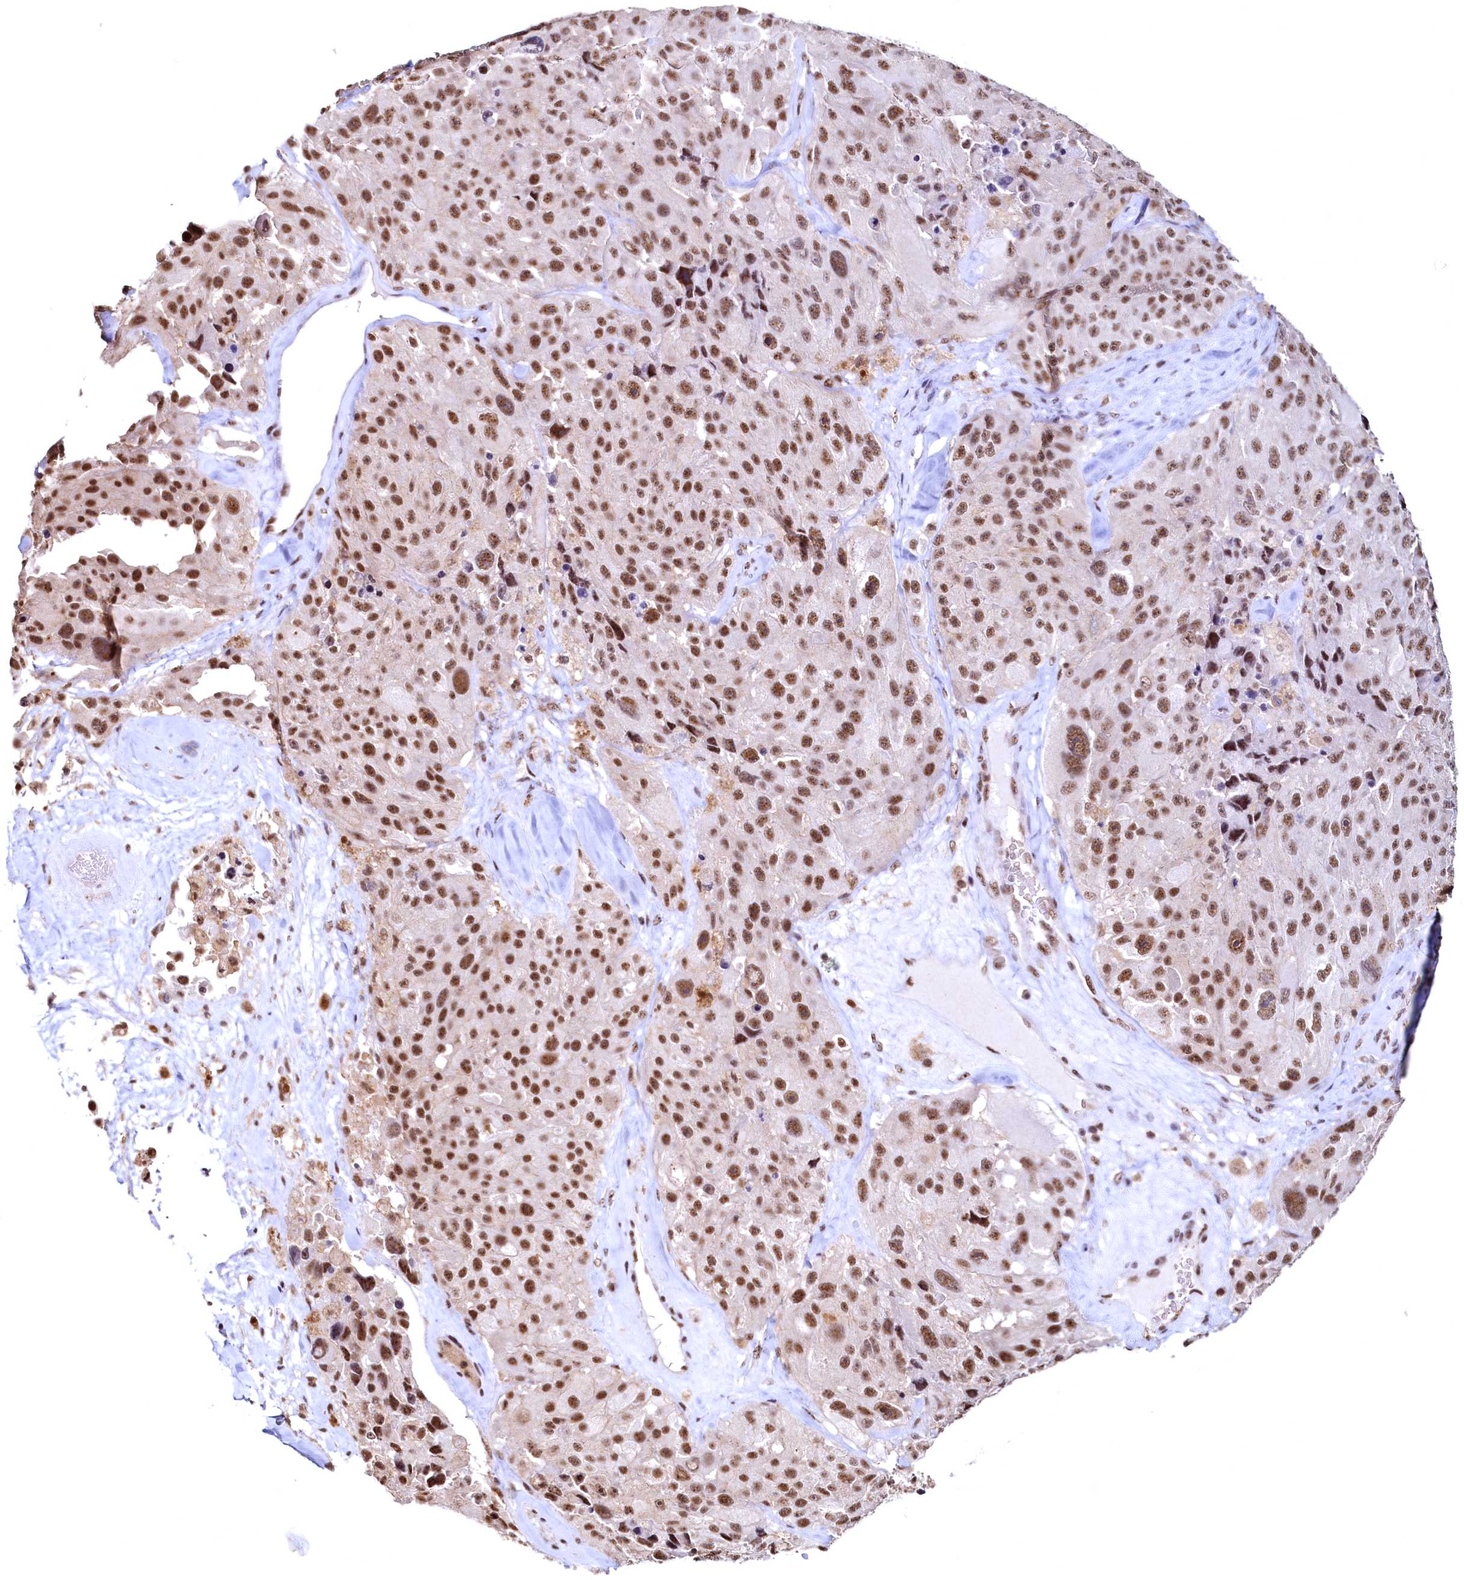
{"staining": {"intensity": "strong", "quantity": ">75%", "location": "nuclear"}, "tissue": "melanoma", "cell_type": "Tumor cells", "image_type": "cancer", "snomed": [{"axis": "morphology", "description": "Malignant melanoma, Metastatic site"}, {"axis": "topography", "description": "Lymph node"}], "caption": "Melanoma was stained to show a protein in brown. There is high levels of strong nuclear expression in about >75% of tumor cells.", "gene": "RSRC2", "patient": {"sex": "male", "age": 62}}